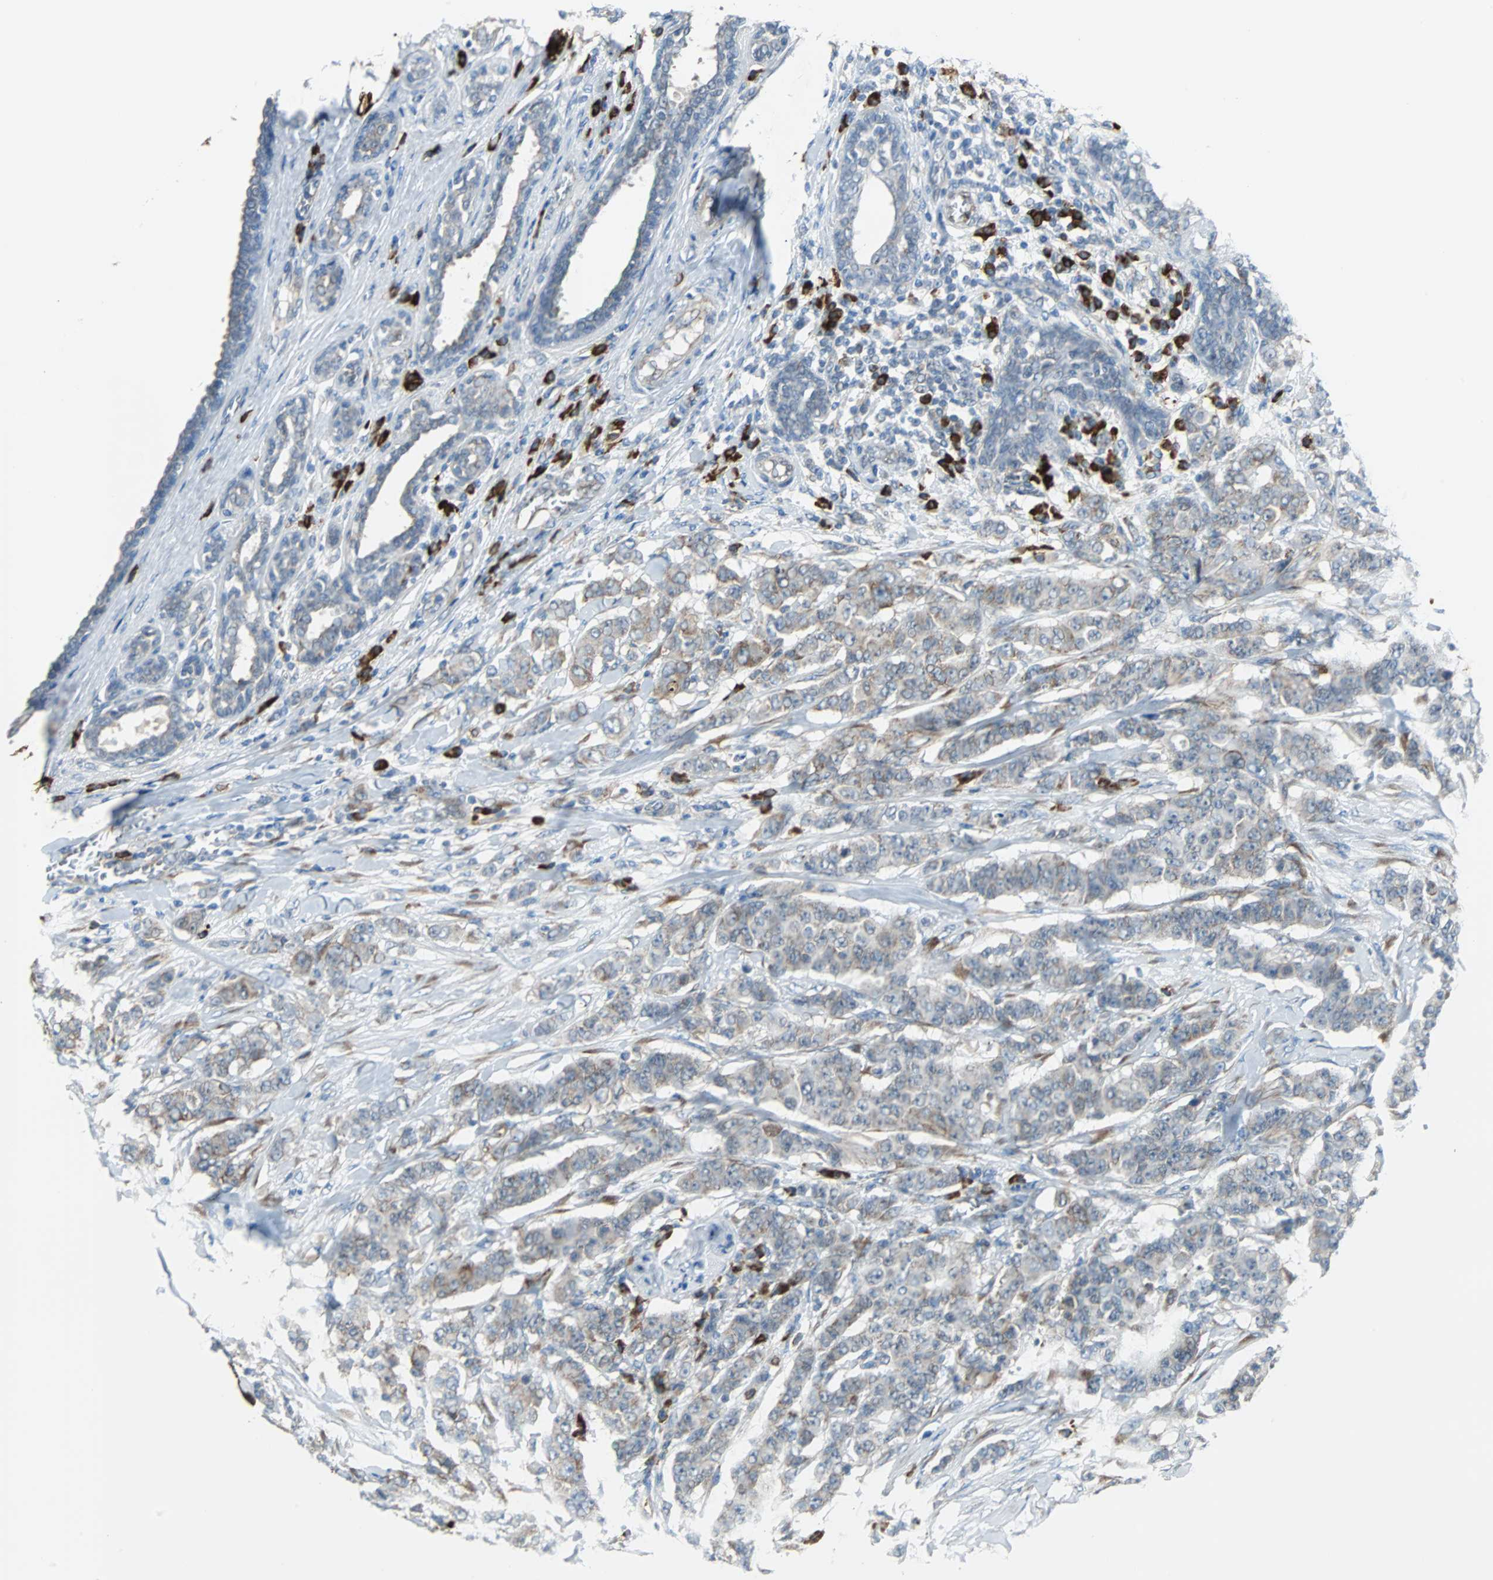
{"staining": {"intensity": "weak", "quantity": "25%-75%", "location": "cytoplasmic/membranous"}, "tissue": "breast cancer", "cell_type": "Tumor cells", "image_type": "cancer", "snomed": [{"axis": "morphology", "description": "Duct carcinoma"}, {"axis": "topography", "description": "Breast"}], "caption": "Human breast cancer (invasive ductal carcinoma) stained with a protein marker displays weak staining in tumor cells.", "gene": "PDIA4", "patient": {"sex": "female", "age": 40}}